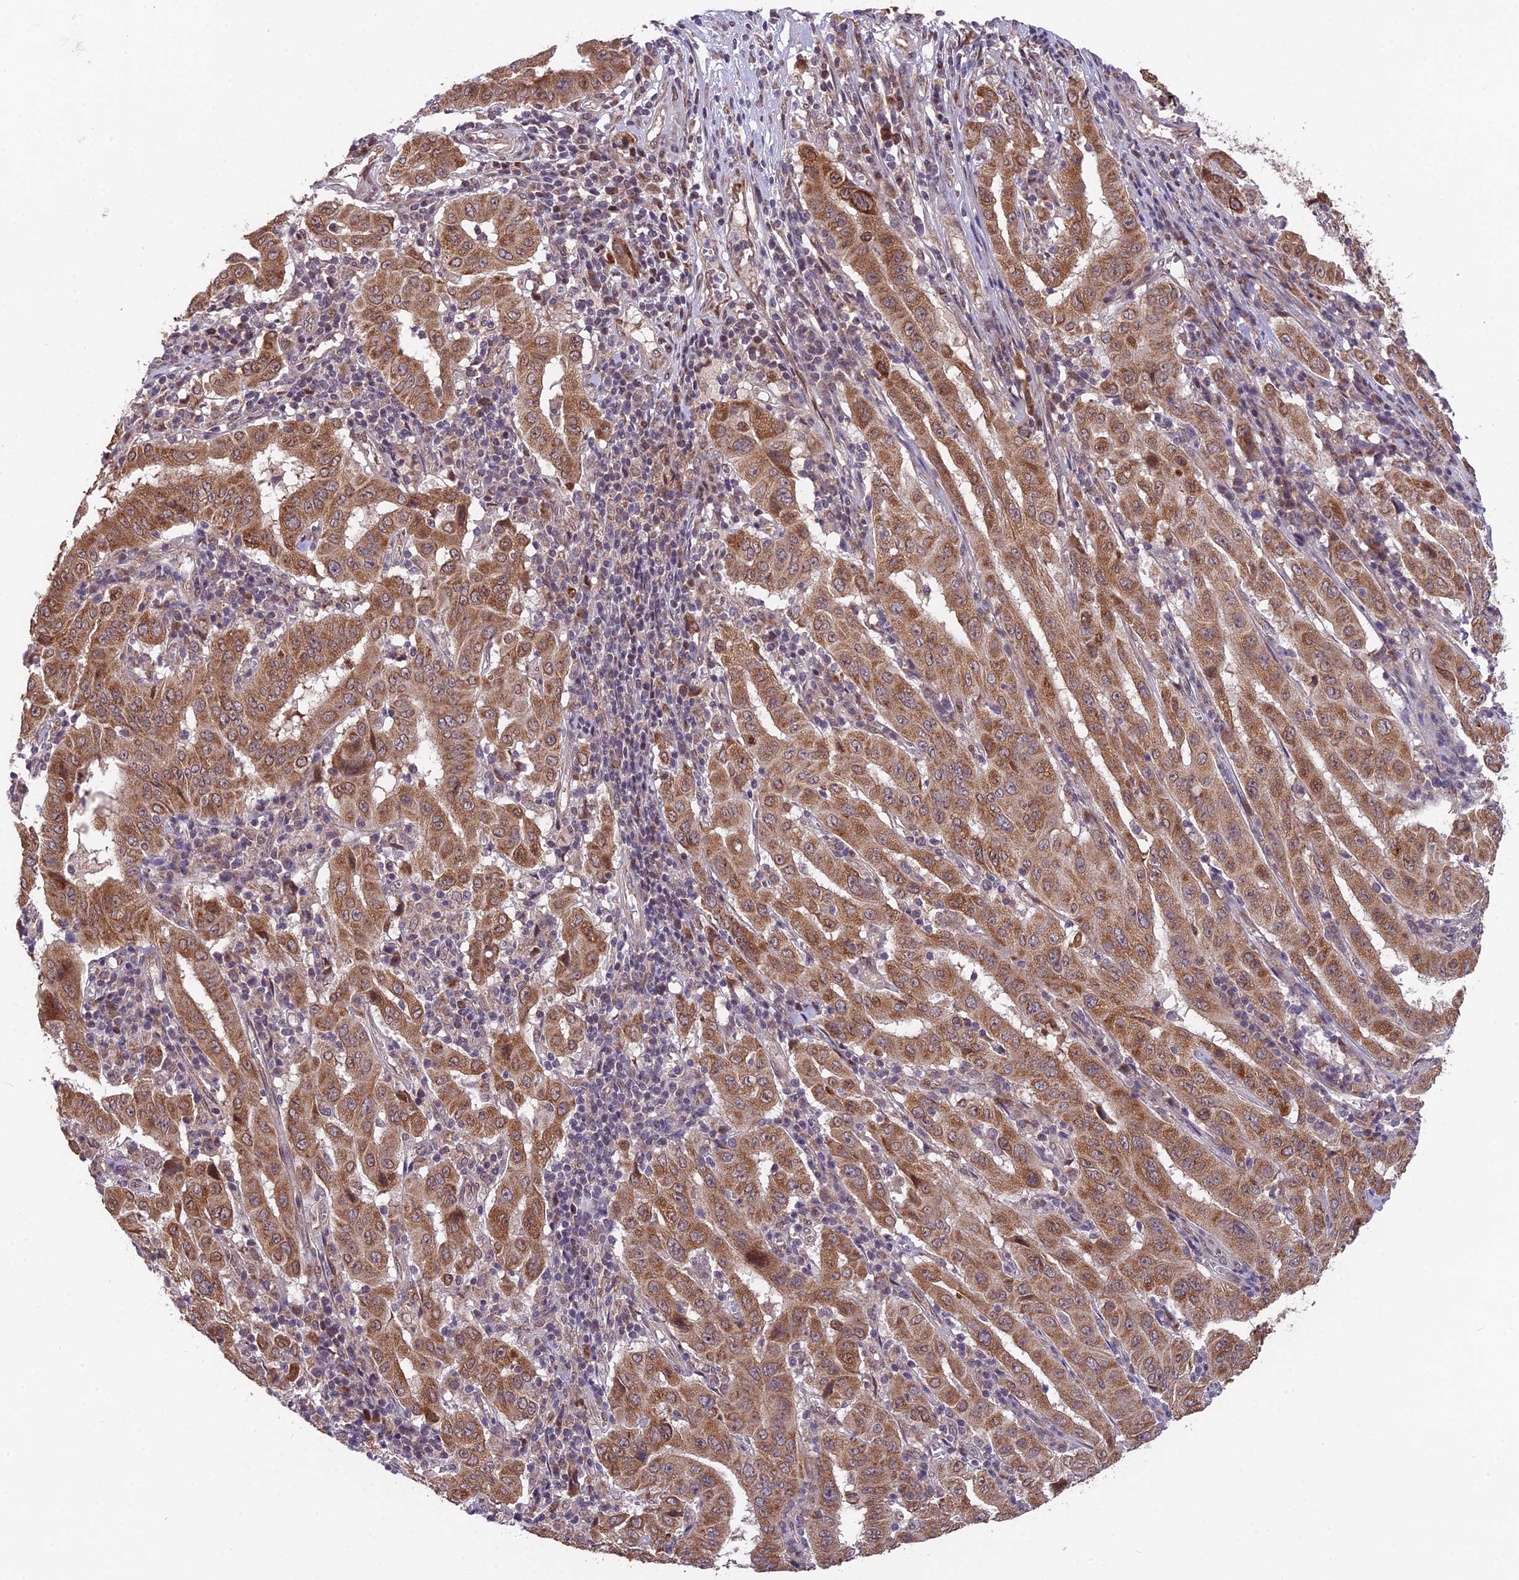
{"staining": {"intensity": "strong", "quantity": ">75%", "location": "cytoplasmic/membranous,nuclear"}, "tissue": "pancreatic cancer", "cell_type": "Tumor cells", "image_type": "cancer", "snomed": [{"axis": "morphology", "description": "Adenocarcinoma, NOS"}, {"axis": "topography", "description": "Pancreas"}], "caption": "Adenocarcinoma (pancreatic) tissue reveals strong cytoplasmic/membranous and nuclear positivity in approximately >75% of tumor cells (Brightfield microscopy of DAB IHC at high magnification).", "gene": "CYP2R1", "patient": {"sex": "male", "age": 63}}